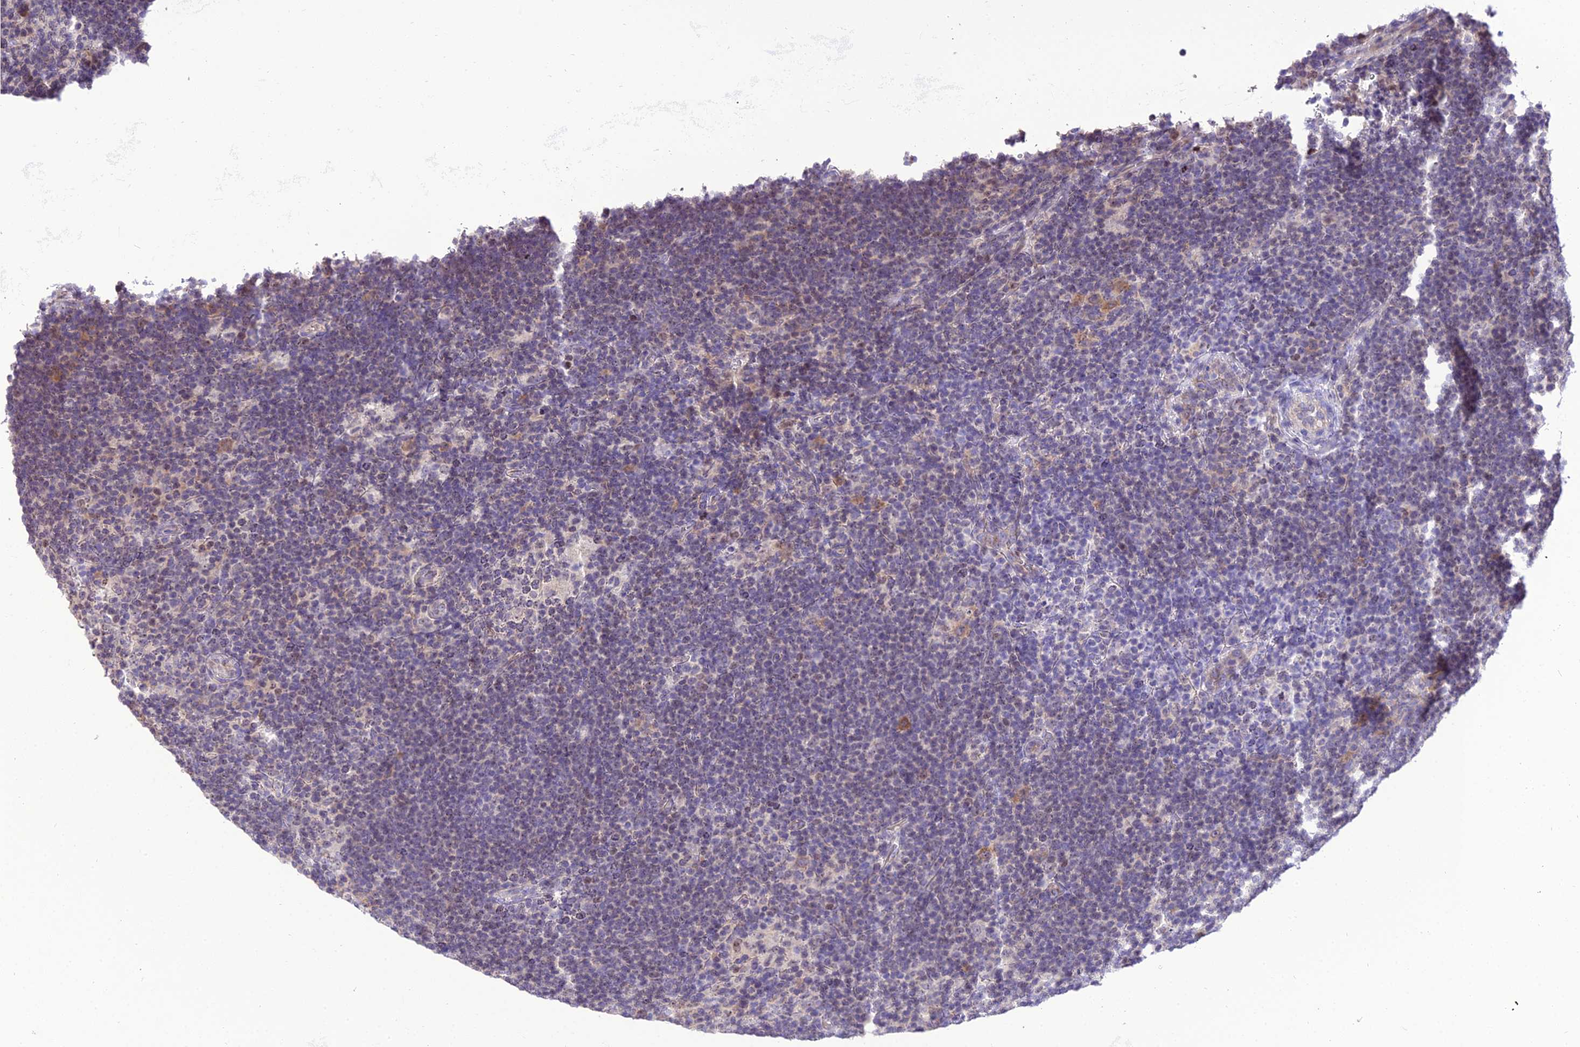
{"staining": {"intensity": "negative", "quantity": "none", "location": "none"}, "tissue": "lymphoma", "cell_type": "Tumor cells", "image_type": "cancer", "snomed": [{"axis": "morphology", "description": "Hodgkin's disease, NOS"}, {"axis": "topography", "description": "Lymph node"}], "caption": "A histopathology image of Hodgkin's disease stained for a protein exhibits no brown staining in tumor cells.", "gene": "SHQ1", "patient": {"sex": "female", "age": 57}}